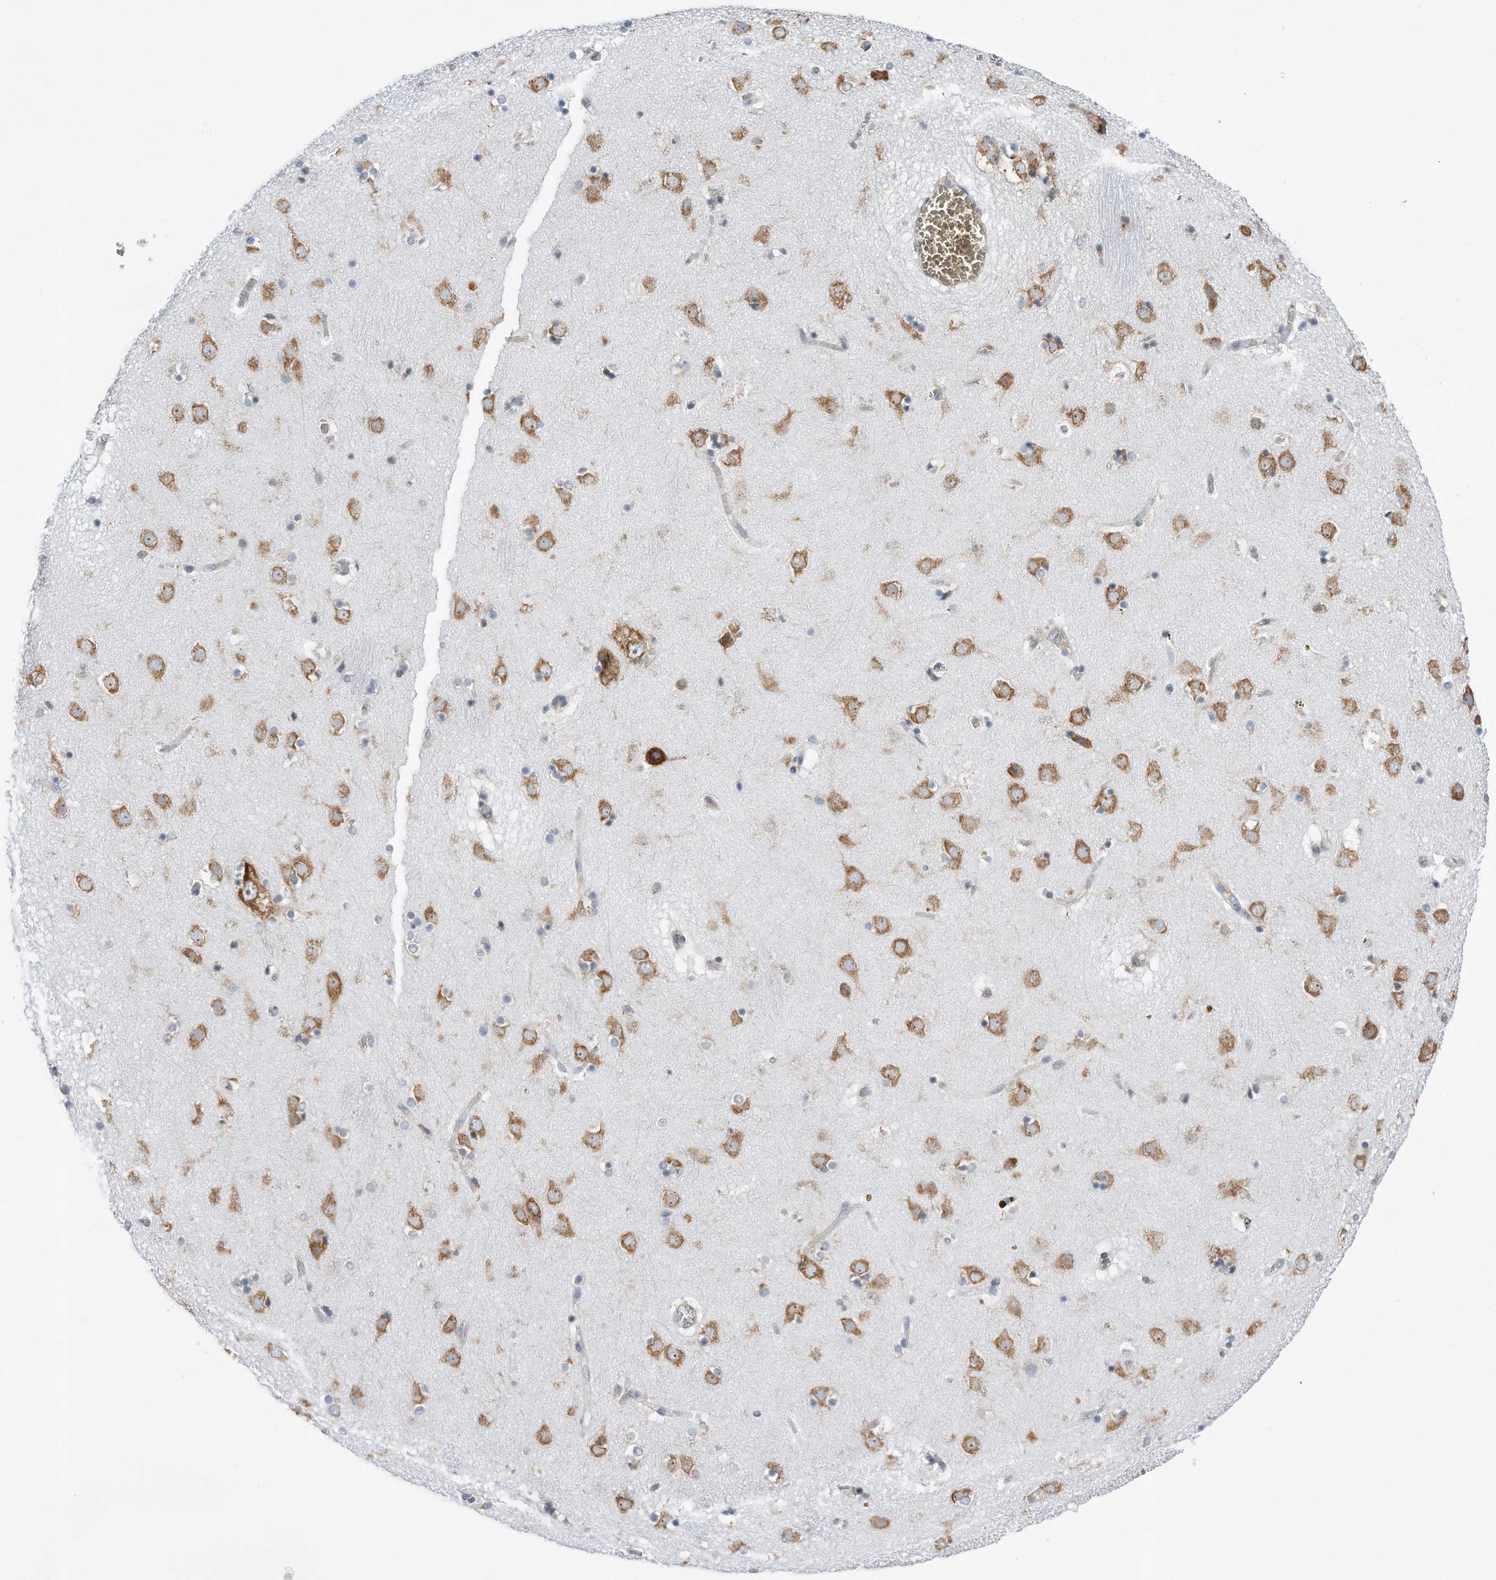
{"staining": {"intensity": "negative", "quantity": "none", "location": "none"}, "tissue": "caudate", "cell_type": "Glial cells", "image_type": "normal", "snomed": [{"axis": "morphology", "description": "Normal tissue, NOS"}, {"axis": "topography", "description": "Lateral ventricle wall"}], "caption": "Image shows no protein expression in glial cells of normal caudate. (DAB immunohistochemistry (IHC) with hematoxylin counter stain).", "gene": "RPL26L1", "patient": {"sex": "male", "age": 70}}